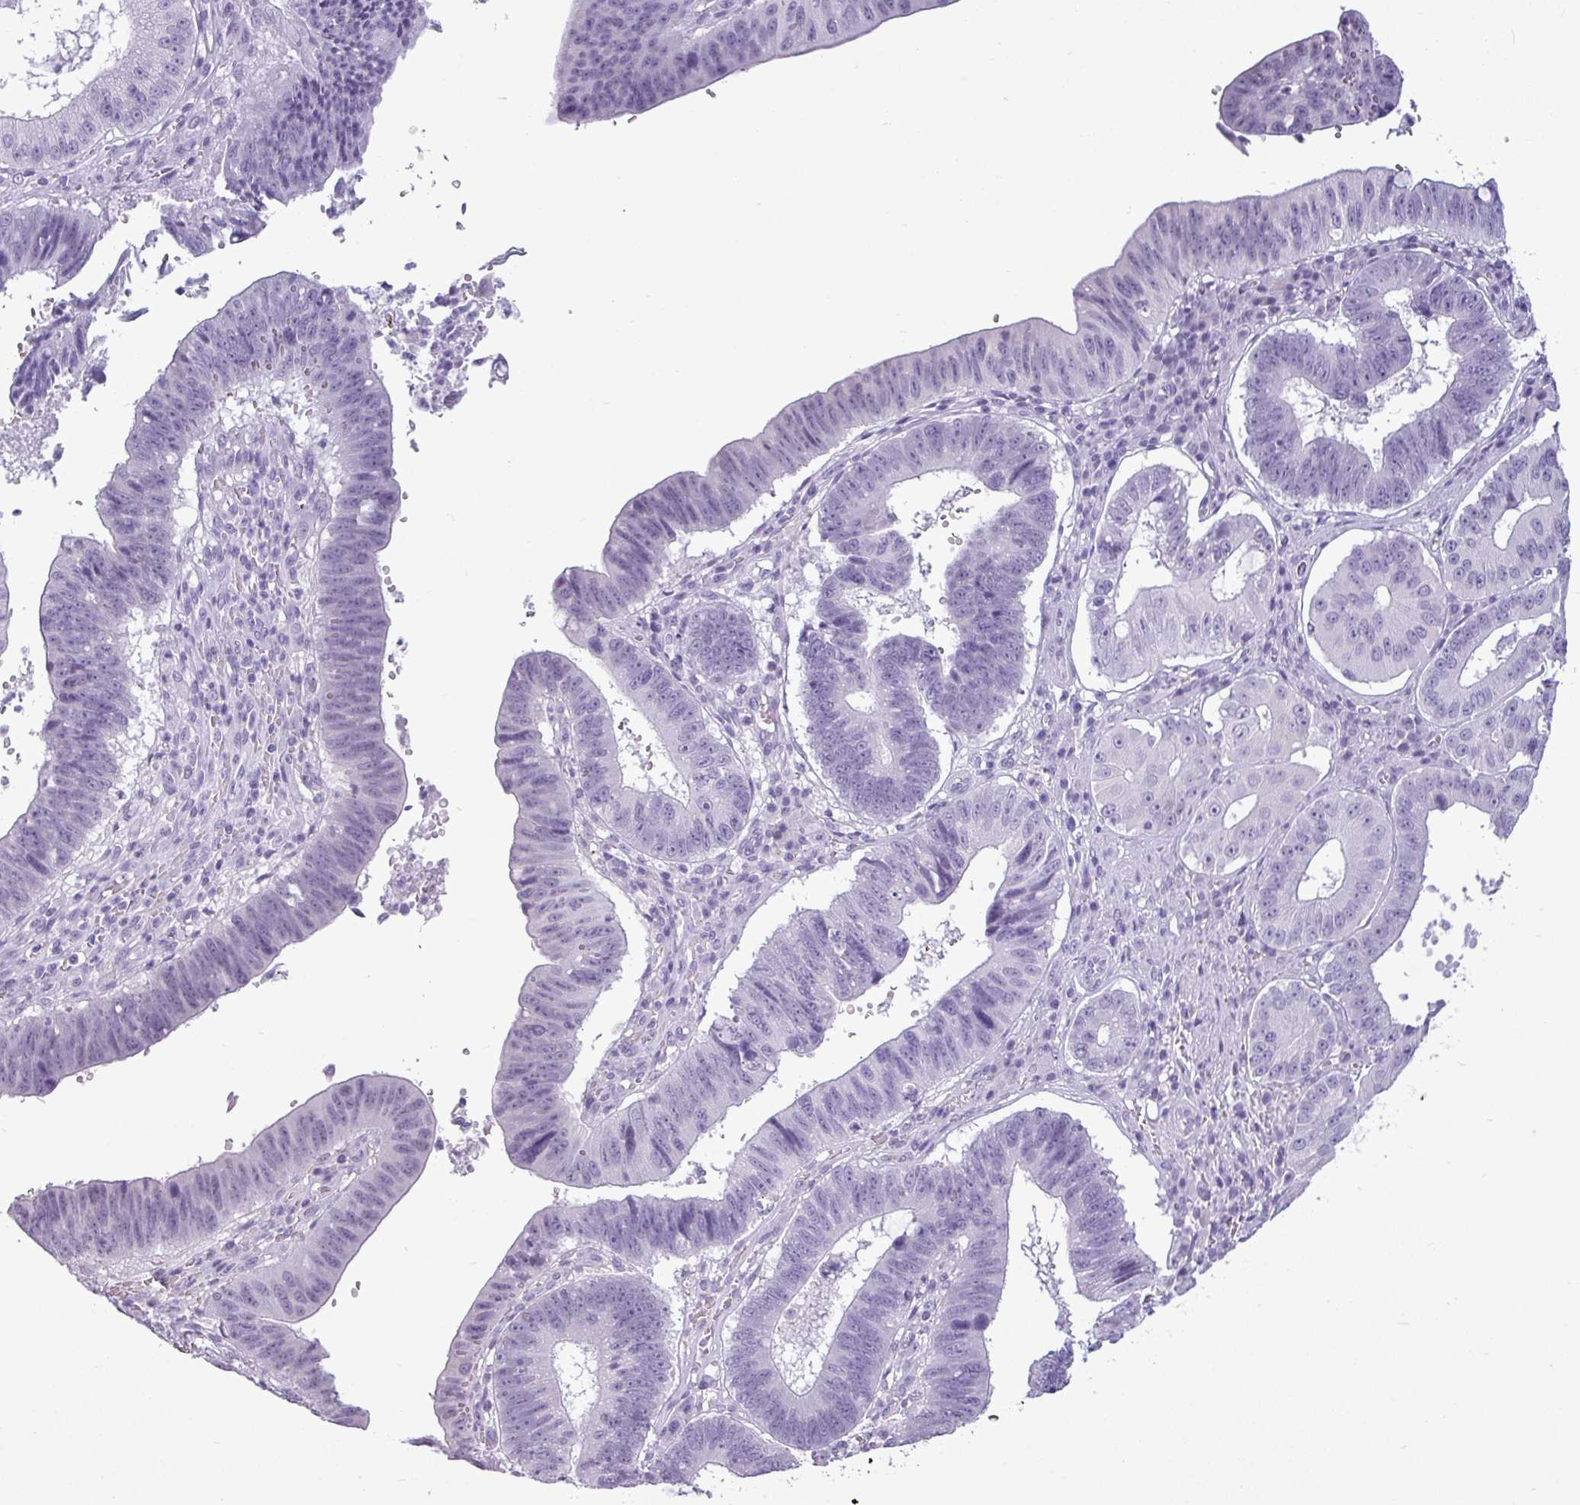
{"staining": {"intensity": "negative", "quantity": "none", "location": "none"}, "tissue": "stomach cancer", "cell_type": "Tumor cells", "image_type": "cancer", "snomed": [{"axis": "morphology", "description": "Adenocarcinoma, NOS"}, {"axis": "topography", "description": "Stomach"}], "caption": "IHC of stomach adenocarcinoma exhibits no expression in tumor cells.", "gene": "AMY2A", "patient": {"sex": "male", "age": 59}}